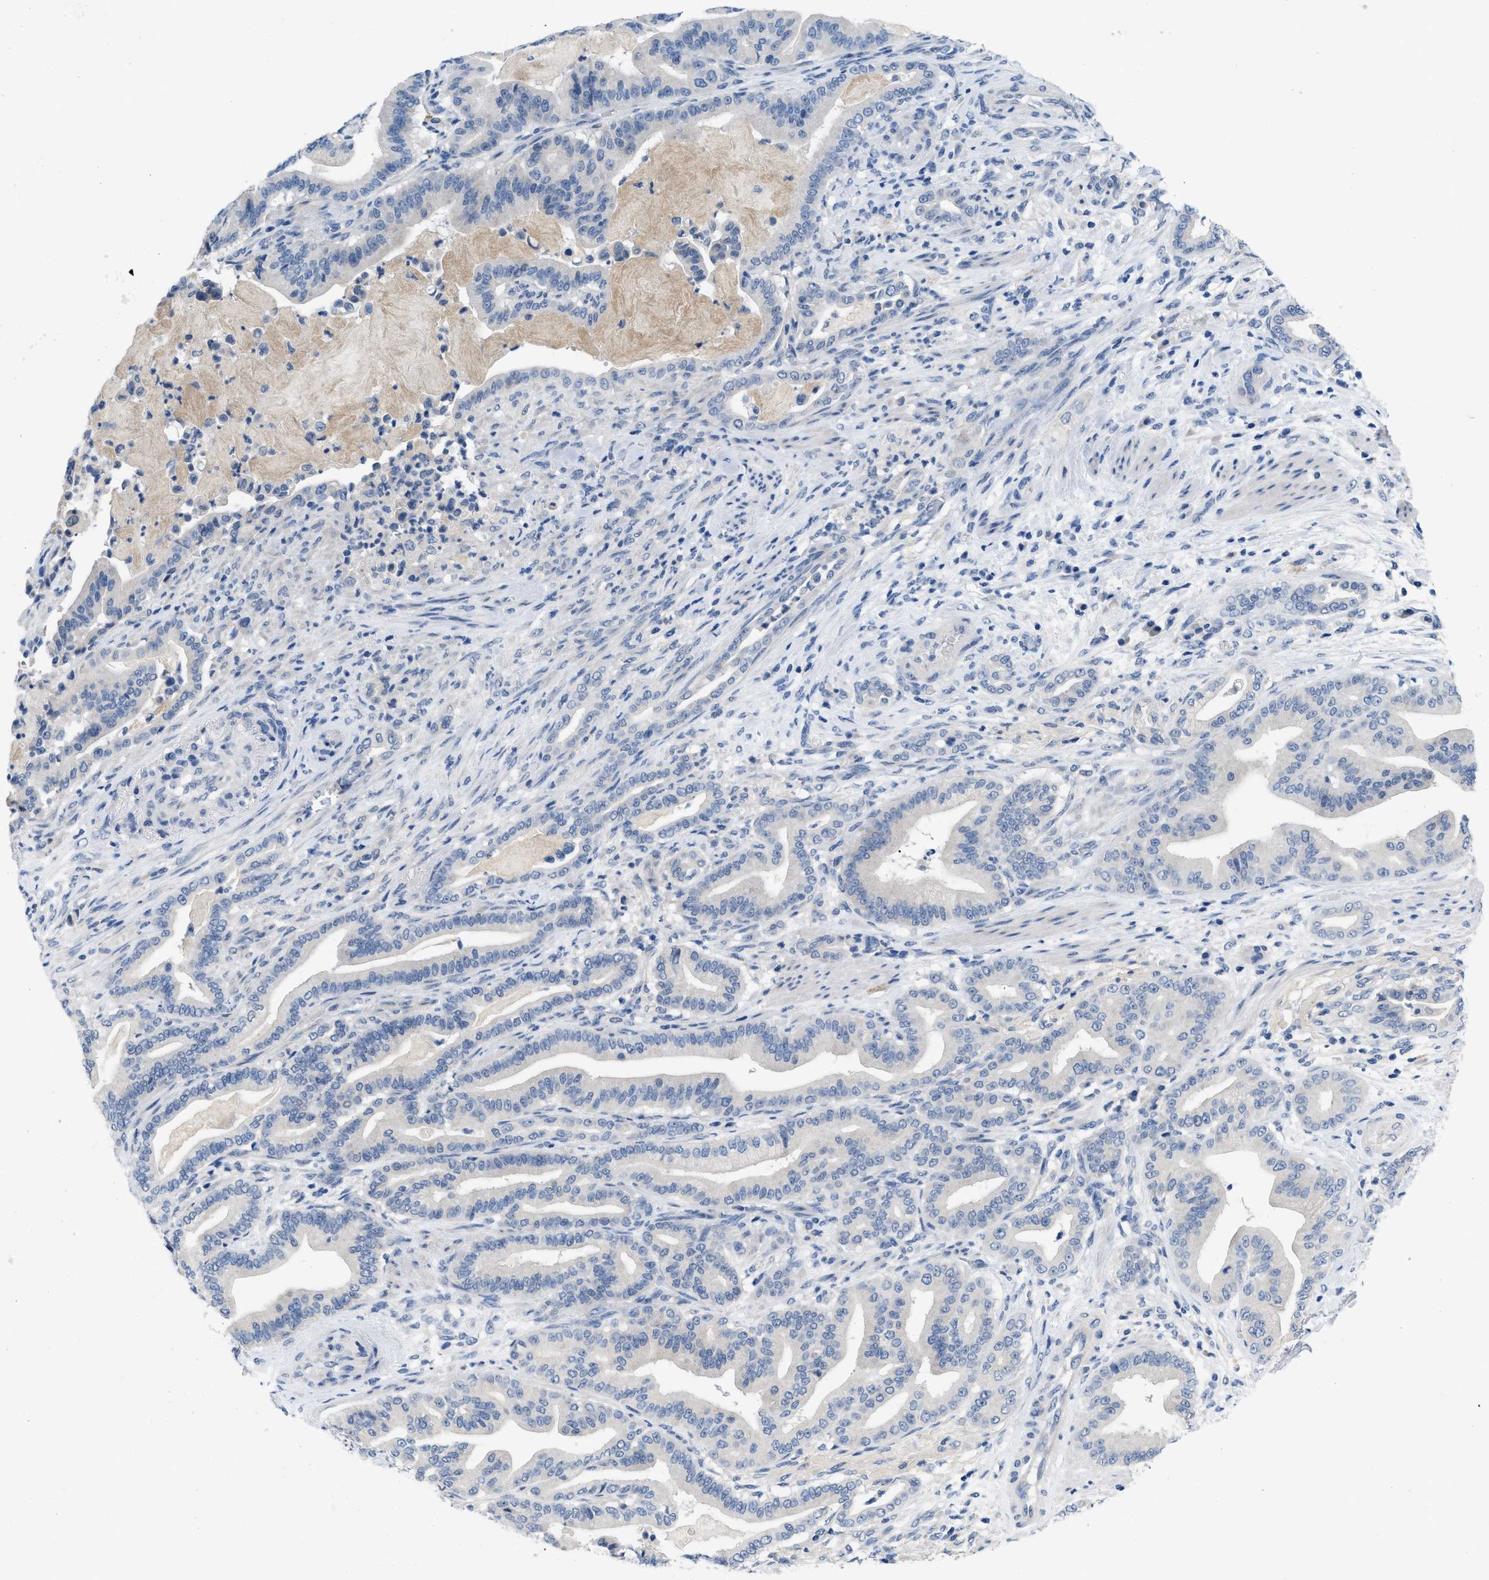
{"staining": {"intensity": "negative", "quantity": "none", "location": "none"}, "tissue": "pancreatic cancer", "cell_type": "Tumor cells", "image_type": "cancer", "snomed": [{"axis": "morphology", "description": "Normal tissue, NOS"}, {"axis": "morphology", "description": "Adenocarcinoma, NOS"}, {"axis": "topography", "description": "Pancreas"}], "caption": "Immunohistochemistry micrograph of human pancreatic adenocarcinoma stained for a protein (brown), which exhibits no staining in tumor cells.", "gene": "PYY", "patient": {"sex": "male", "age": 63}}